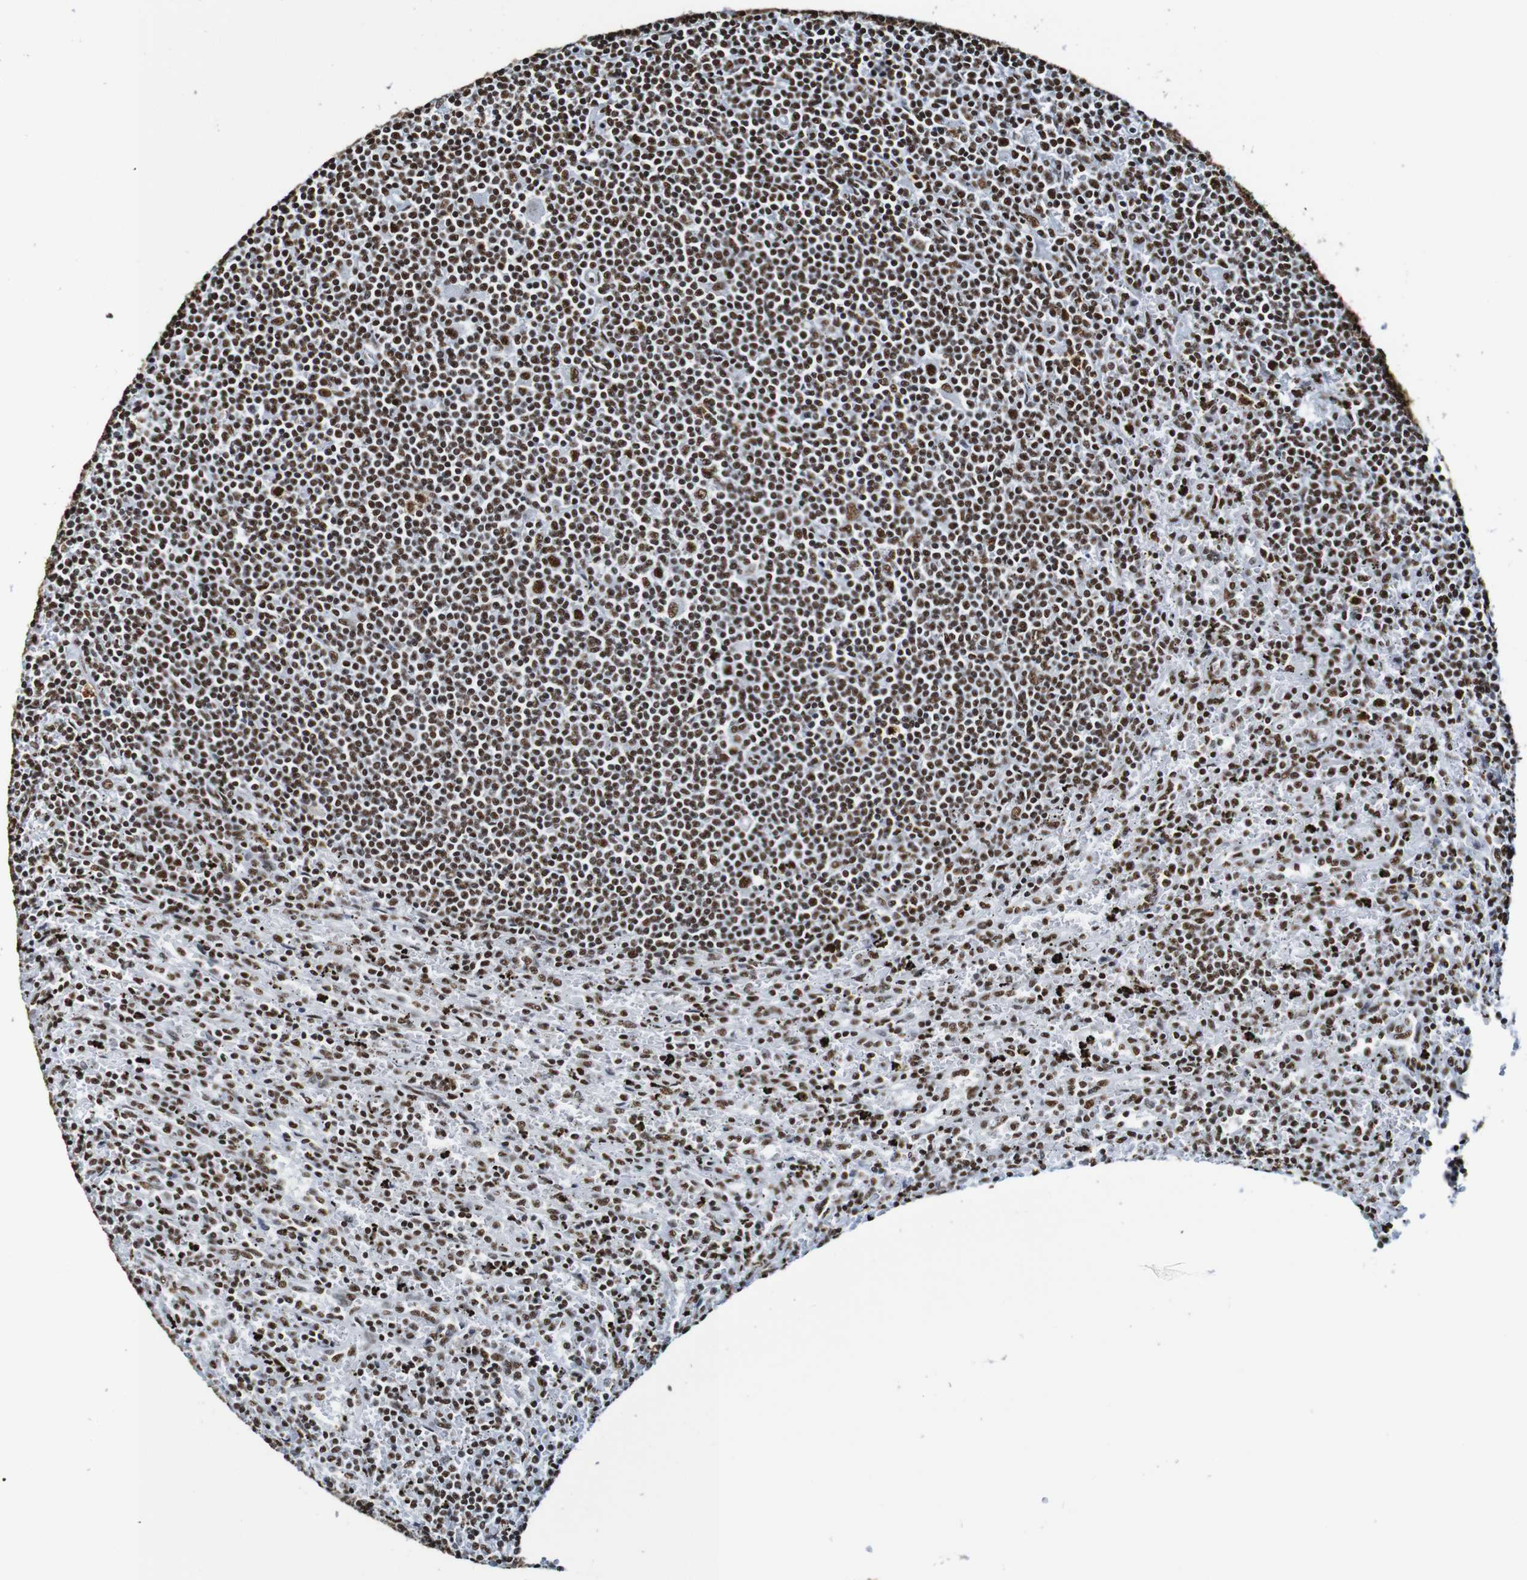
{"staining": {"intensity": "strong", "quantity": ">75%", "location": "nuclear"}, "tissue": "lymphoma", "cell_type": "Tumor cells", "image_type": "cancer", "snomed": [{"axis": "morphology", "description": "Malignant lymphoma, non-Hodgkin's type, Low grade"}, {"axis": "topography", "description": "Spleen"}], "caption": "Immunohistochemical staining of human lymphoma displays high levels of strong nuclear protein expression in approximately >75% of tumor cells. (DAB IHC with brightfield microscopy, high magnification).", "gene": "SRSF3", "patient": {"sex": "male", "age": 76}}